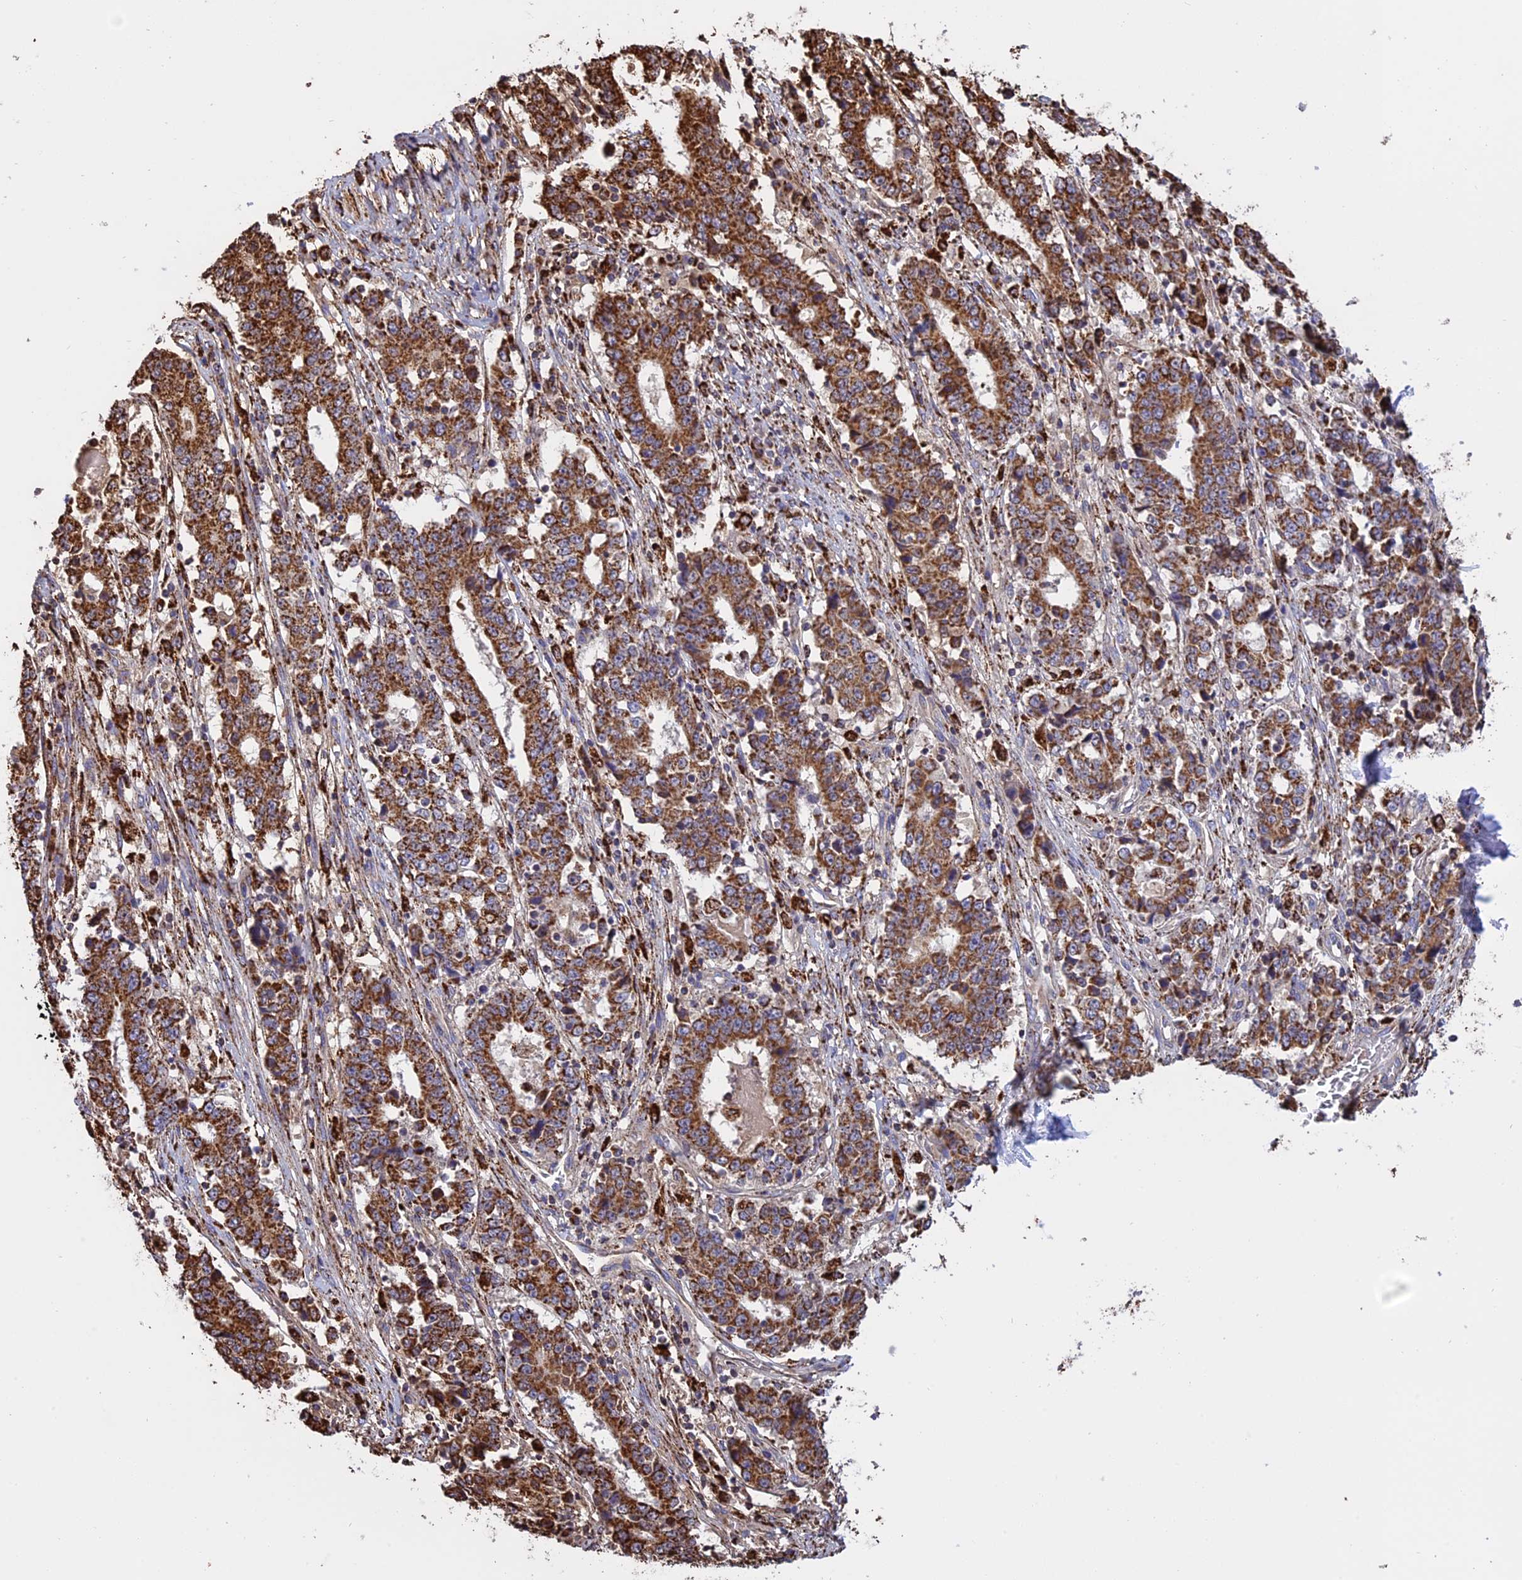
{"staining": {"intensity": "moderate", "quantity": ">75%", "location": "cytoplasmic/membranous"}, "tissue": "stomach cancer", "cell_type": "Tumor cells", "image_type": "cancer", "snomed": [{"axis": "morphology", "description": "Adenocarcinoma, NOS"}, {"axis": "topography", "description": "Stomach"}], "caption": "The photomicrograph shows immunohistochemical staining of adenocarcinoma (stomach). There is moderate cytoplasmic/membranous positivity is identified in about >75% of tumor cells. (DAB (3,3'-diaminobenzidine) IHC, brown staining for protein, blue staining for nuclei).", "gene": "KCNG1", "patient": {"sex": "male", "age": 59}}